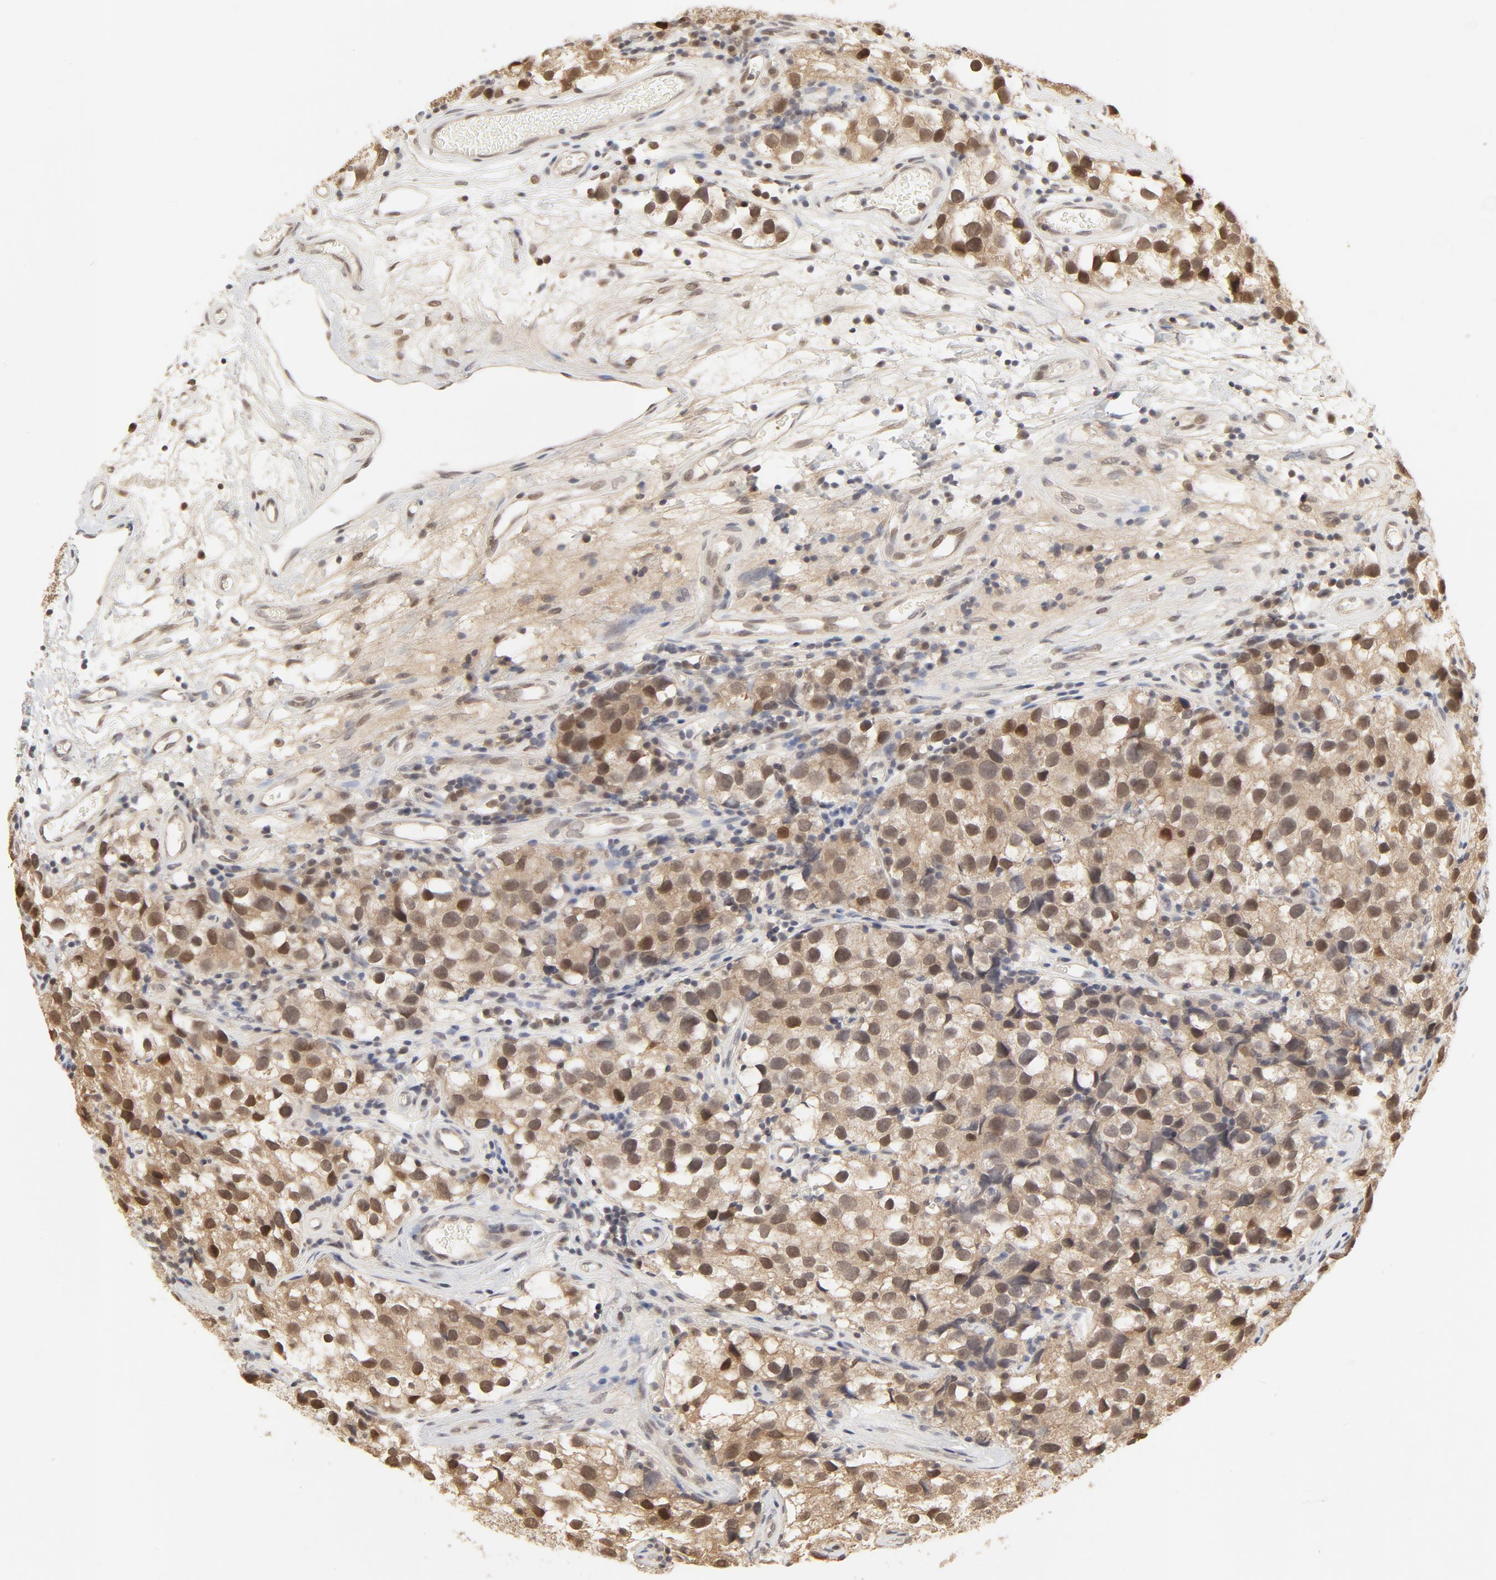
{"staining": {"intensity": "moderate", "quantity": "25%-75%", "location": "cytoplasmic/membranous,nuclear"}, "tissue": "testis cancer", "cell_type": "Tumor cells", "image_type": "cancer", "snomed": [{"axis": "morphology", "description": "Seminoma, NOS"}, {"axis": "topography", "description": "Testis"}], "caption": "Testis cancer (seminoma) stained with a protein marker reveals moderate staining in tumor cells.", "gene": "NEDD8", "patient": {"sex": "male", "age": 39}}